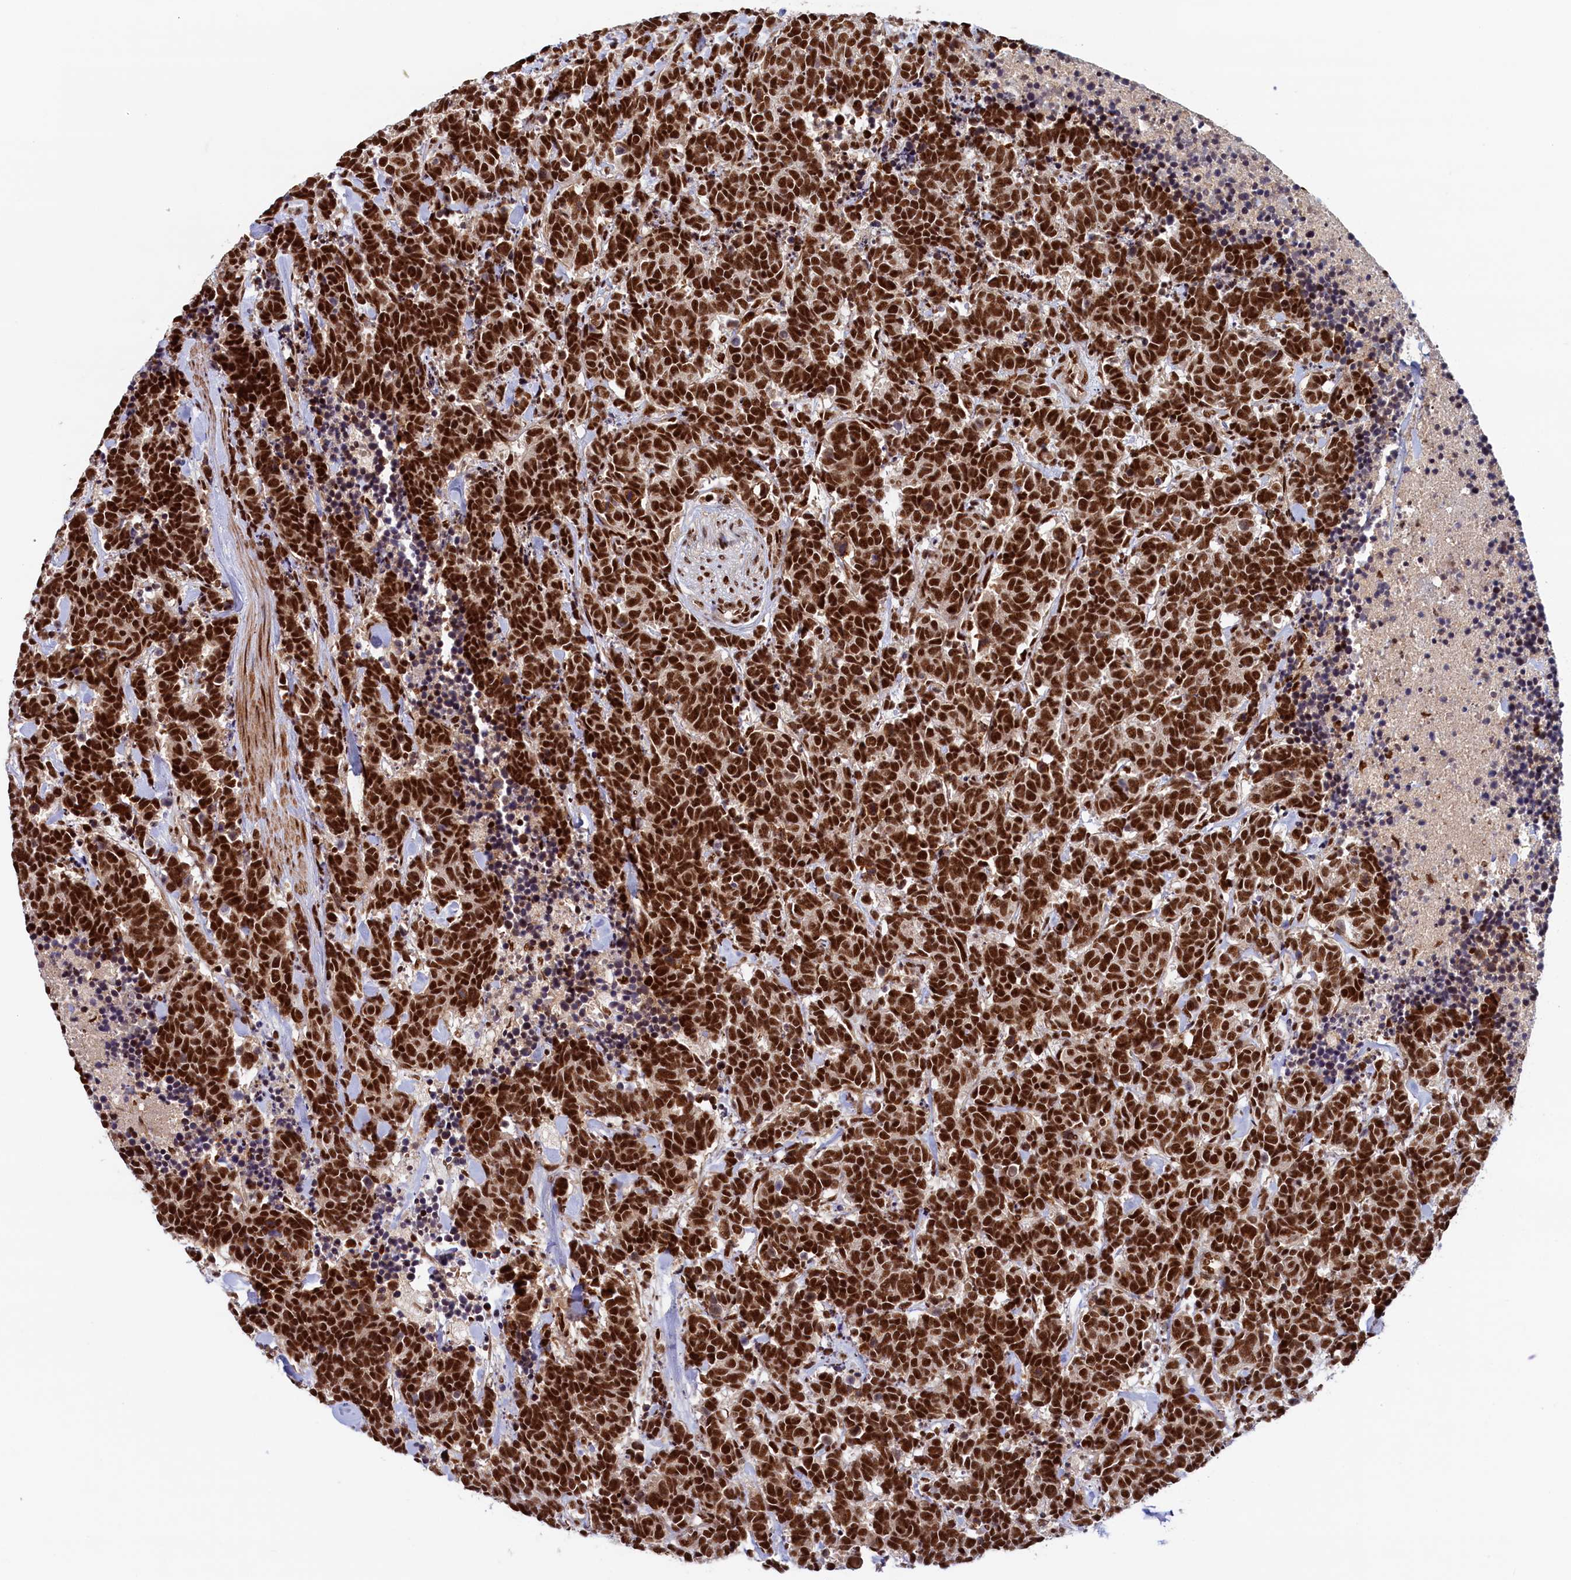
{"staining": {"intensity": "strong", "quantity": ">75%", "location": "cytoplasmic/membranous,nuclear"}, "tissue": "carcinoid", "cell_type": "Tumor cells", "image_type": "cancer", "snomed": [{"axis": "morphology", "description": "Carcinoma, NOS"}, {"axis": "morphology", "description": "Carcinoid, malignant, NOS"}, {"axis": "topography", "description": "Prostate"}], "caption": "Carcinoma was stained to show a protein in brown. There is high levels of strong cytoplasmic/membranous and nuclear positivity in approximately >75% of tumor cells.", "gene": "ZC3H18", "patient": {"sex": "male", "age": 57}}